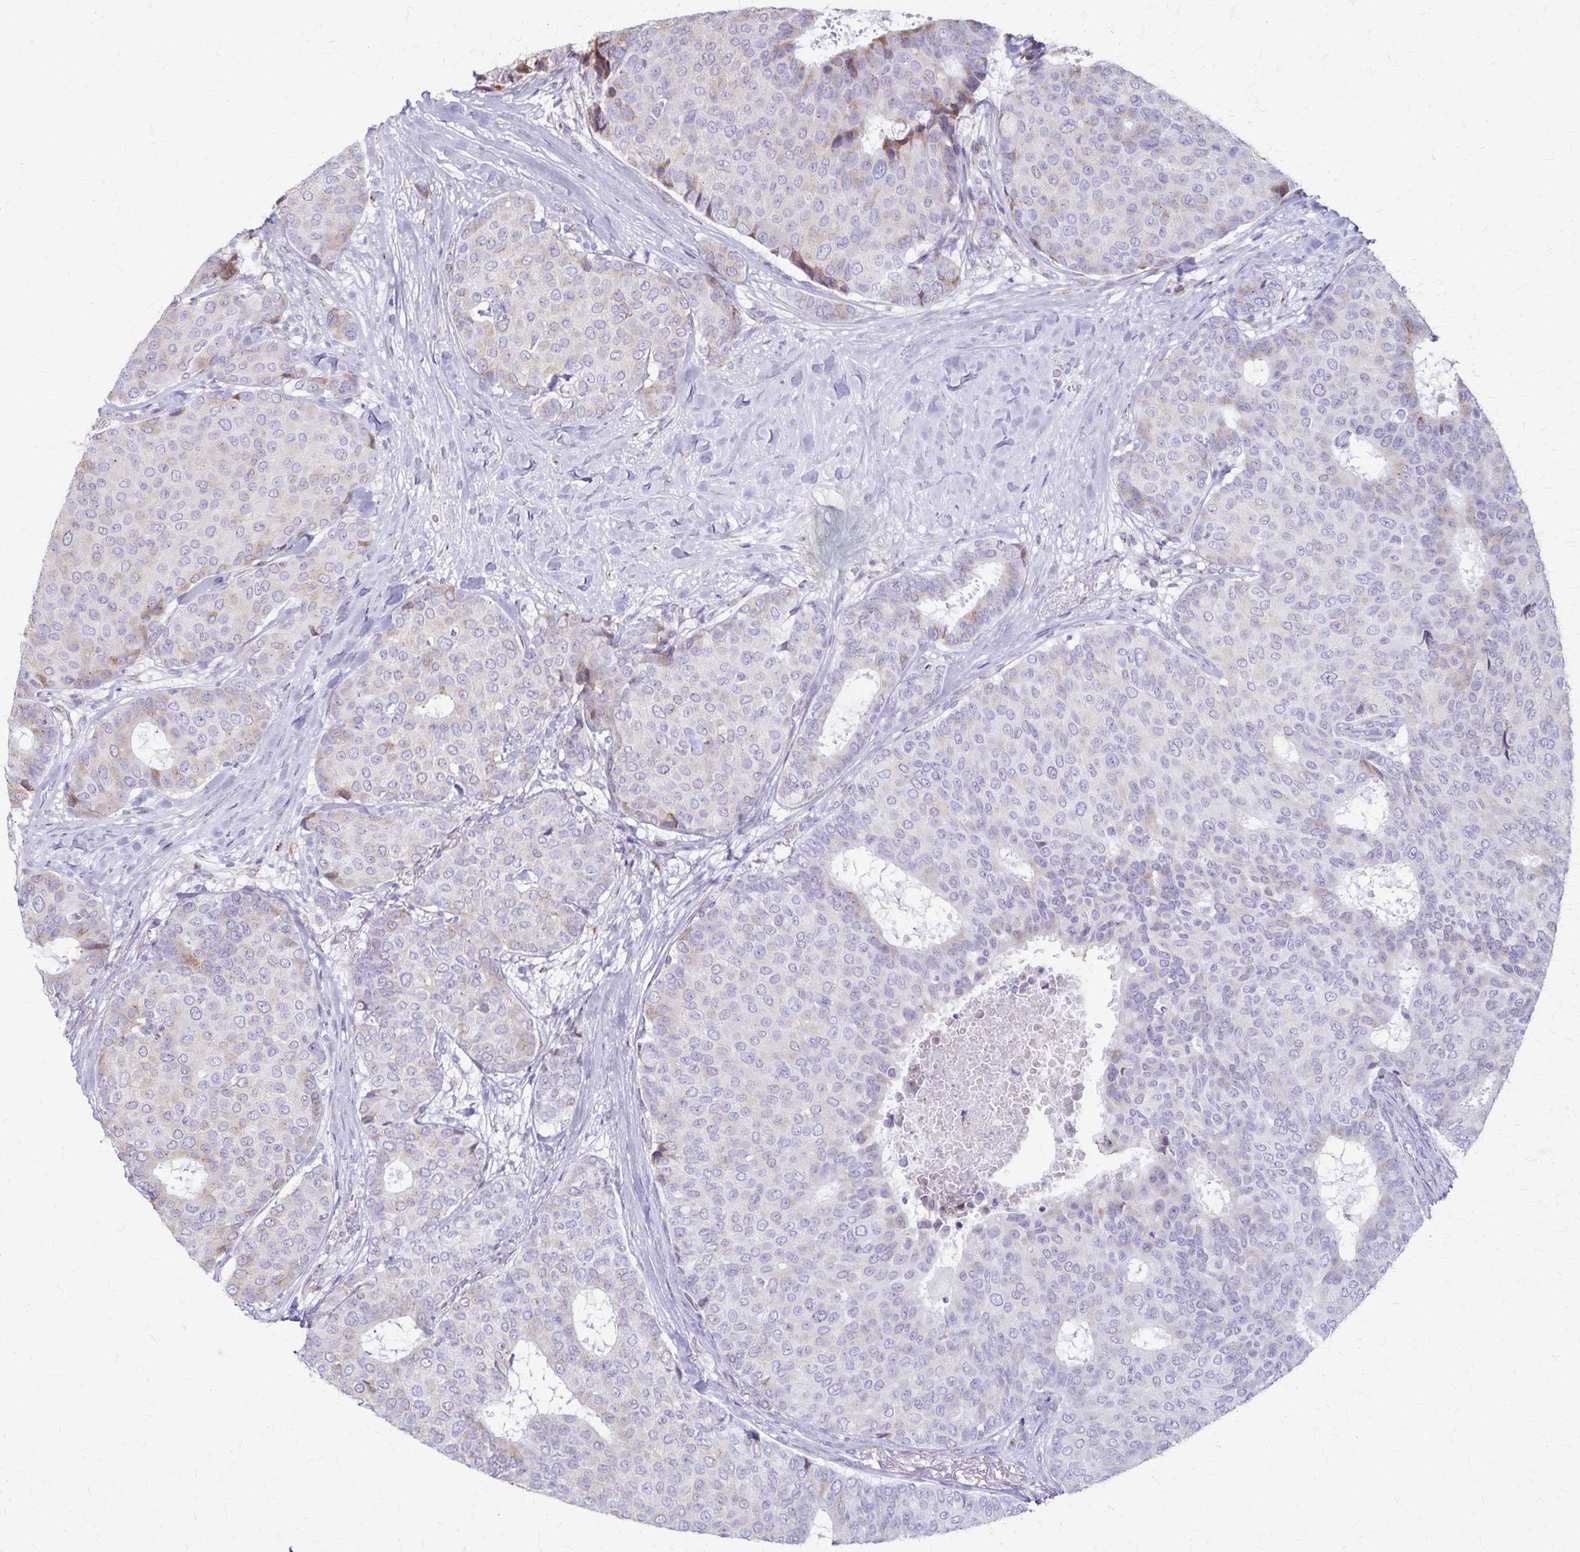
{"staining": {"intensity": "negative", "quantity": "none", "location": "none"}, "tissue": "breast cancer", "cell_type": "Tumor cells", "image_type": "cancer", "snomed": [{"axis": "morphology", "description": "Duct carcinoma"}, {"axis": "topography", "description": "Breast"}], "caption": "Breast intraductal carcinoma stained for a protein using immunohistochemistry shows no staining tumor cells.", "gene": "MCFD2", "patient": {"sex": "female", "age": 75}}